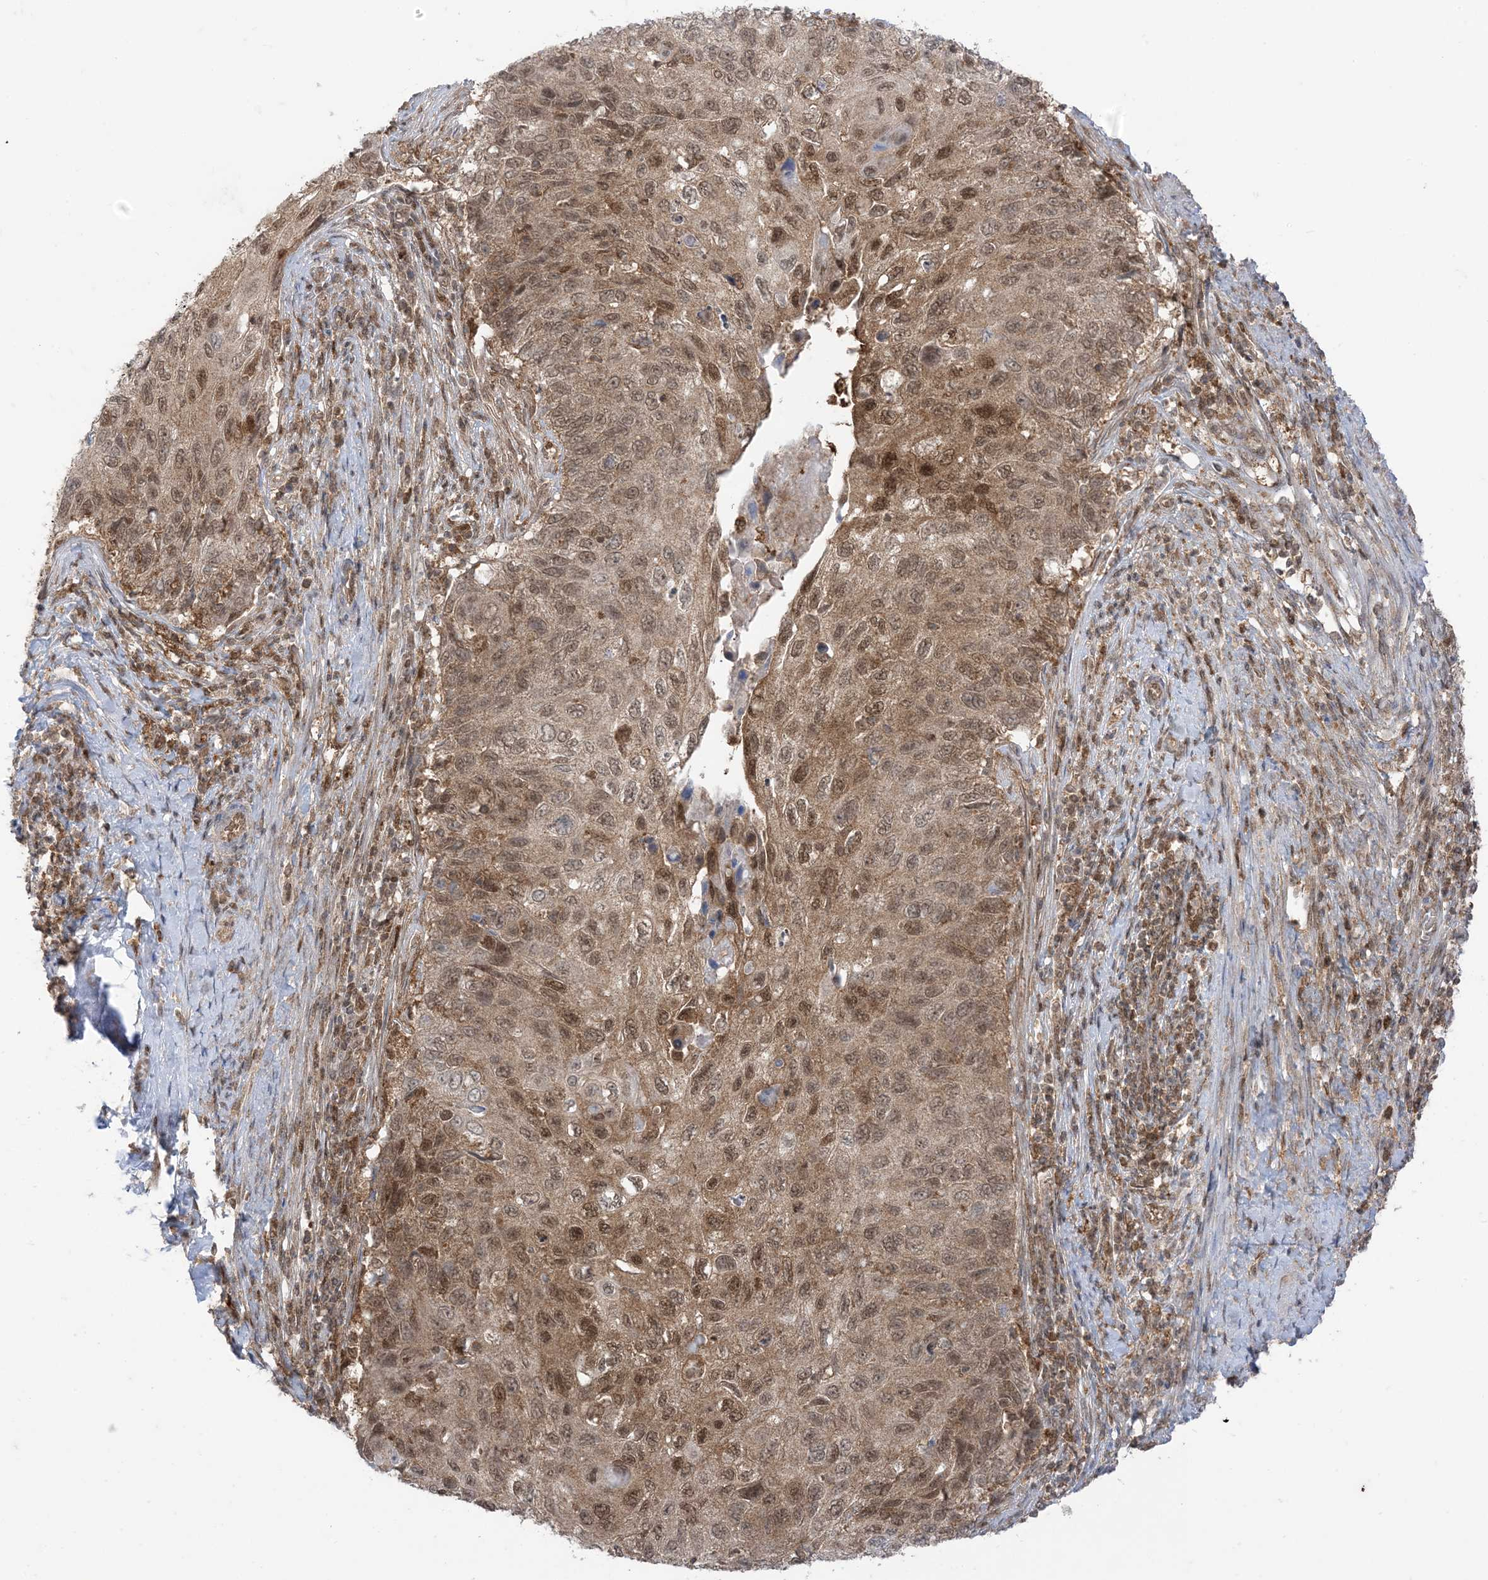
{"staining": {"intensity": "moderate", "quantity": ">75%", "location": "cytoplasmic/membranous,nuclear"}, "tissue": "cervical cancer", "cell_type": "Tumor cells", "image_type": "cancer", "snomed": [{"axis": "morphology", "description": "Squamous cell carcinoma, NOS"}, {"axis": "topography", "description": "Cervix"}], "caption": "Protein expression analysis of squamous cell carcinoma (cervical) demonstrates moderate cytoplasmic/membranous and nuclear expression in about >75% of tumor cells. The protein is shown in brown color, while the nuclei are stained blue.", "gene": "PTPA", "patient": {"sex": "female", "age": 70}}